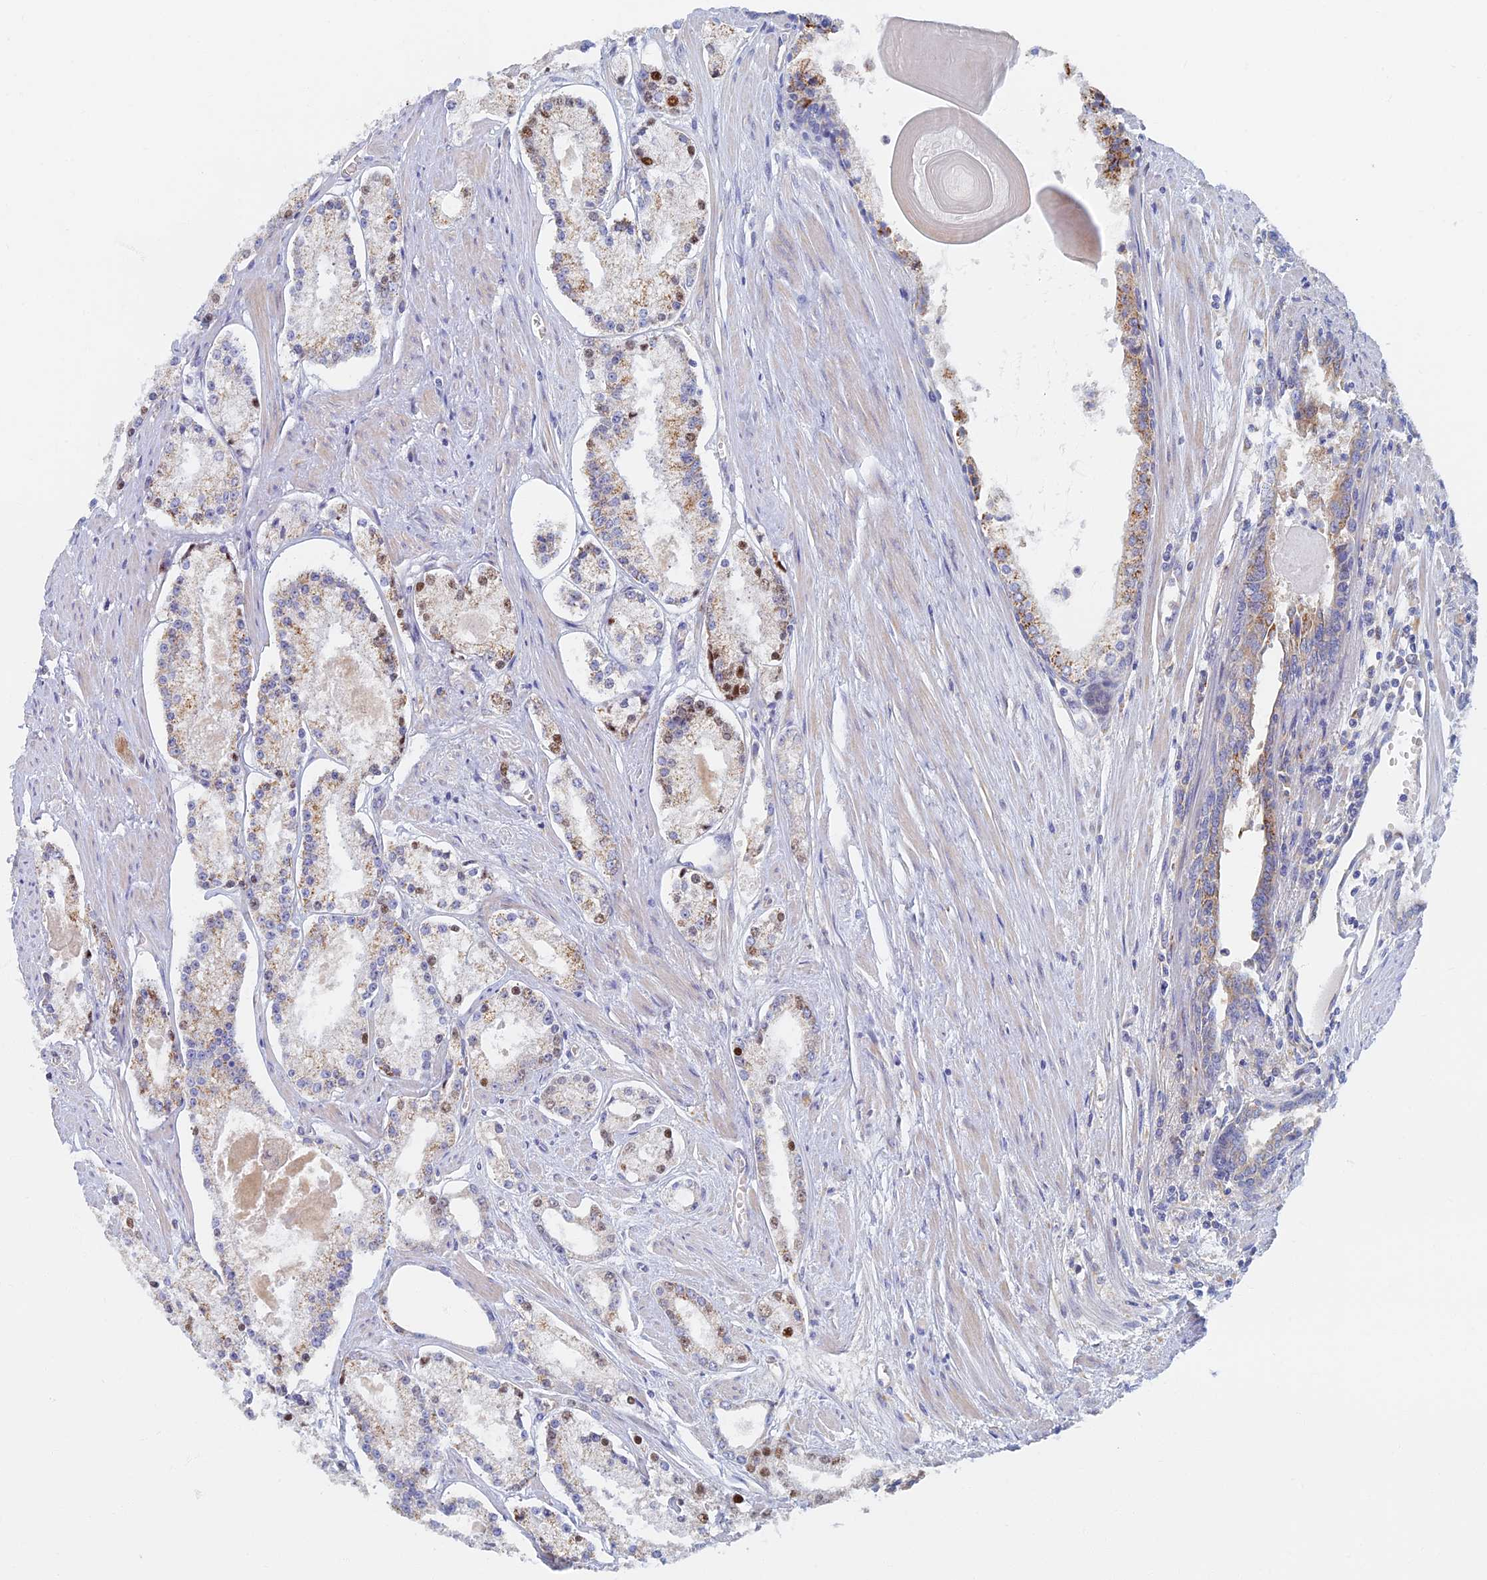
{"staining": {"intensity": "moderate", "quantity": "25%-75%", "location": "cytoplasmic/membranous,nuclear"}, "tissue": "prostate cancer", "cell_type": "Tumor cells", "image_type": "cancer", "snomed": [{"axis": "morphology", "description": "Adenocarcinoma, Low grade"}, {"axis": "topography", "description": "Prostate"}], "caption": "The immunohistochemical stain highlights moderate cytoplasmic/membranous and nuclear staining in tumor cells of prostate cancer tissue.", "gene": "TMEM44", "patient": {"sex": "male", "age": 54}}